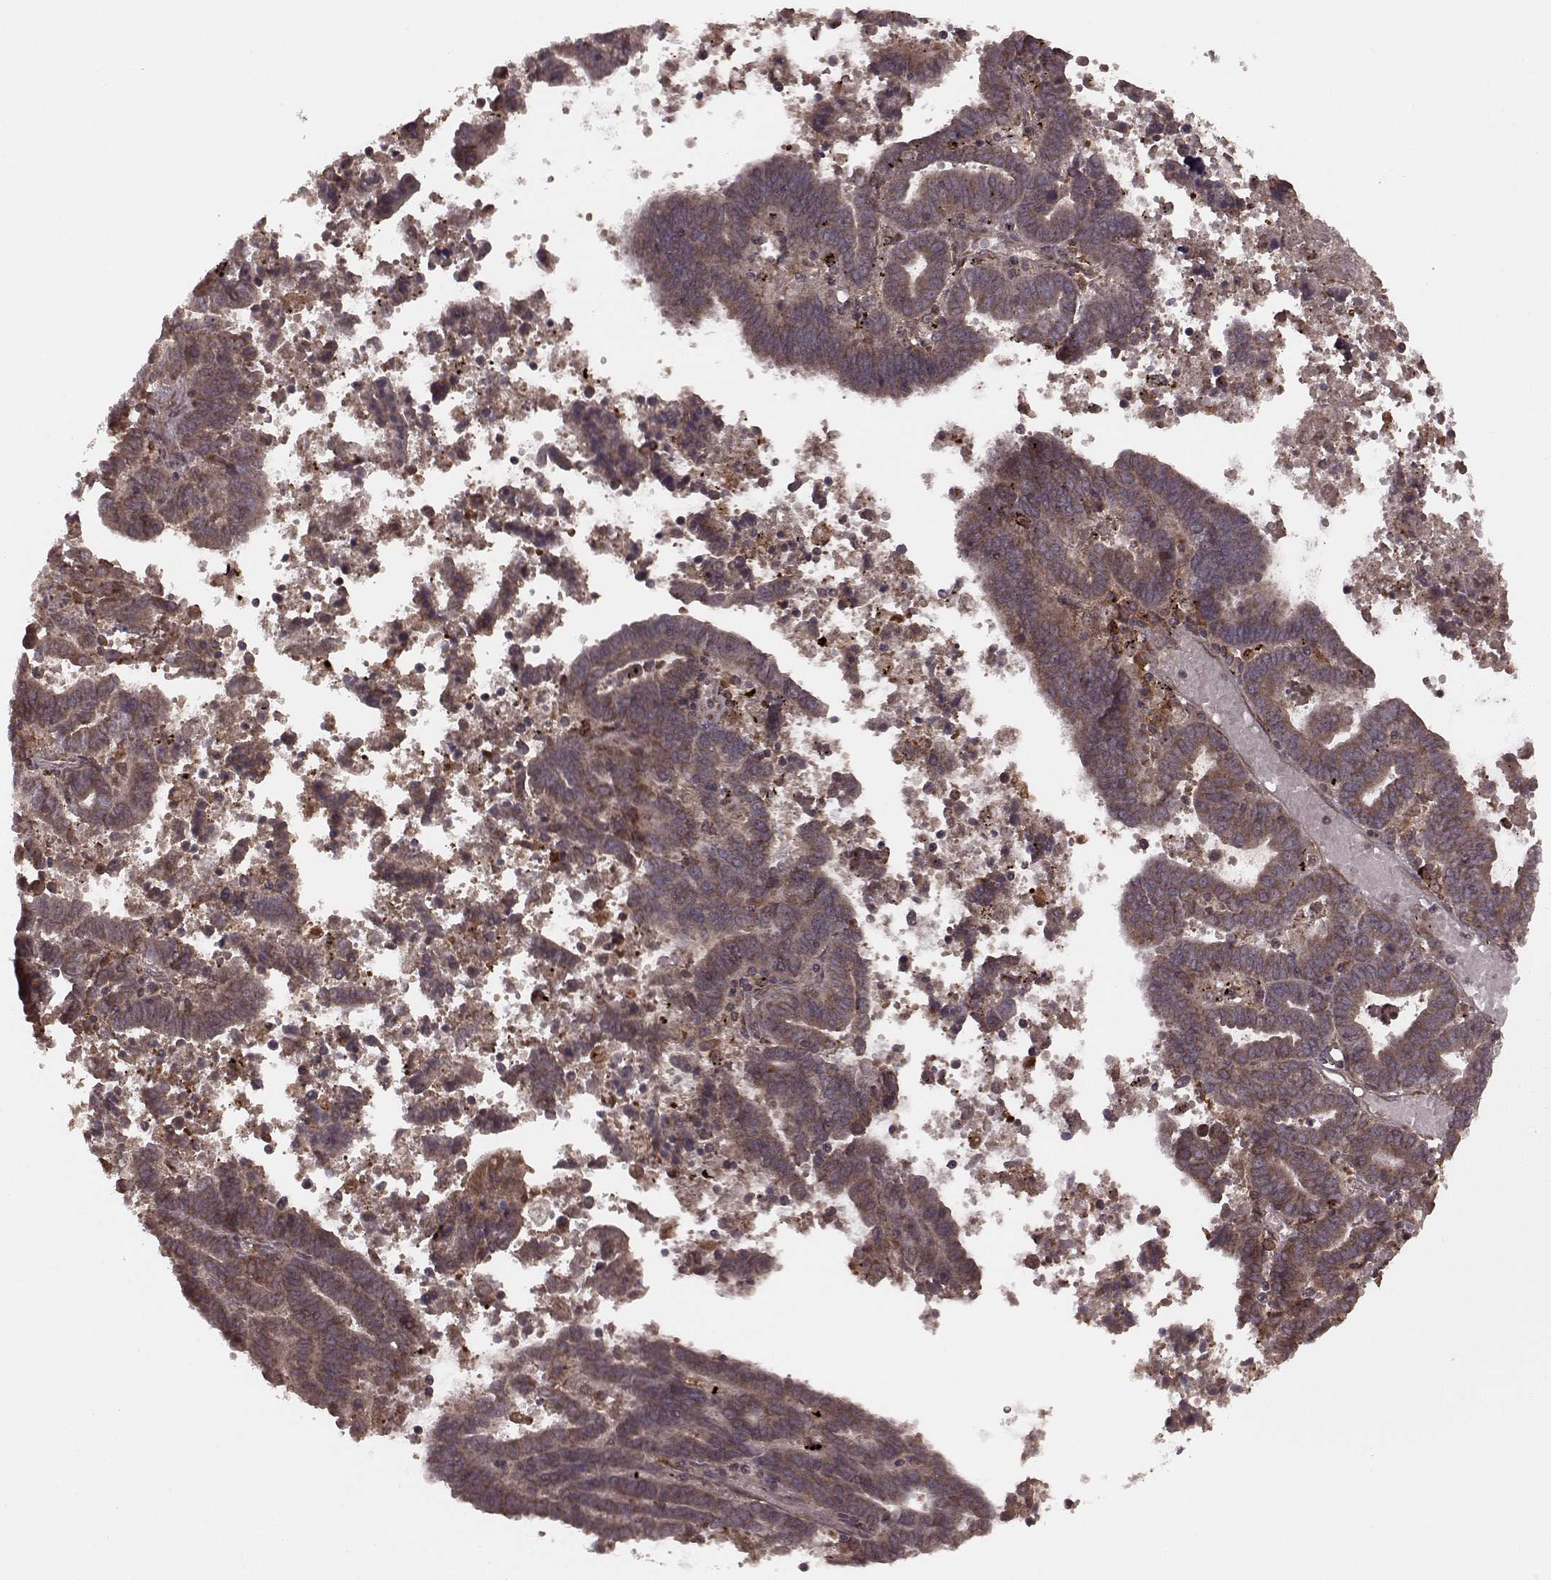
{"staining": {"intensity": "strong", "quantity": ">75%", "location": "cytoplasmic/membranous"}, "tissue": "endometrial cancer", "cell_type": "Tumor cells", "image_type": "cancer", "snomed": [{"axis": "morphology", "description": "Adenocarcinoma, NOS"}, {"axis": "topography", "description": "Uterus"}], "caption": "Protein expression analysis of adenocarcinoma (endometrial) shows strong cytoplasmic/membranous positivity in approximately >75% of tumor cells. (DAB (3,3'-diaminobenzidine) IHC, brown staining for protein, blue staining for nuclei).", "gene": "AGPAT1", "patient": {"sex": "female", "age": 83}}